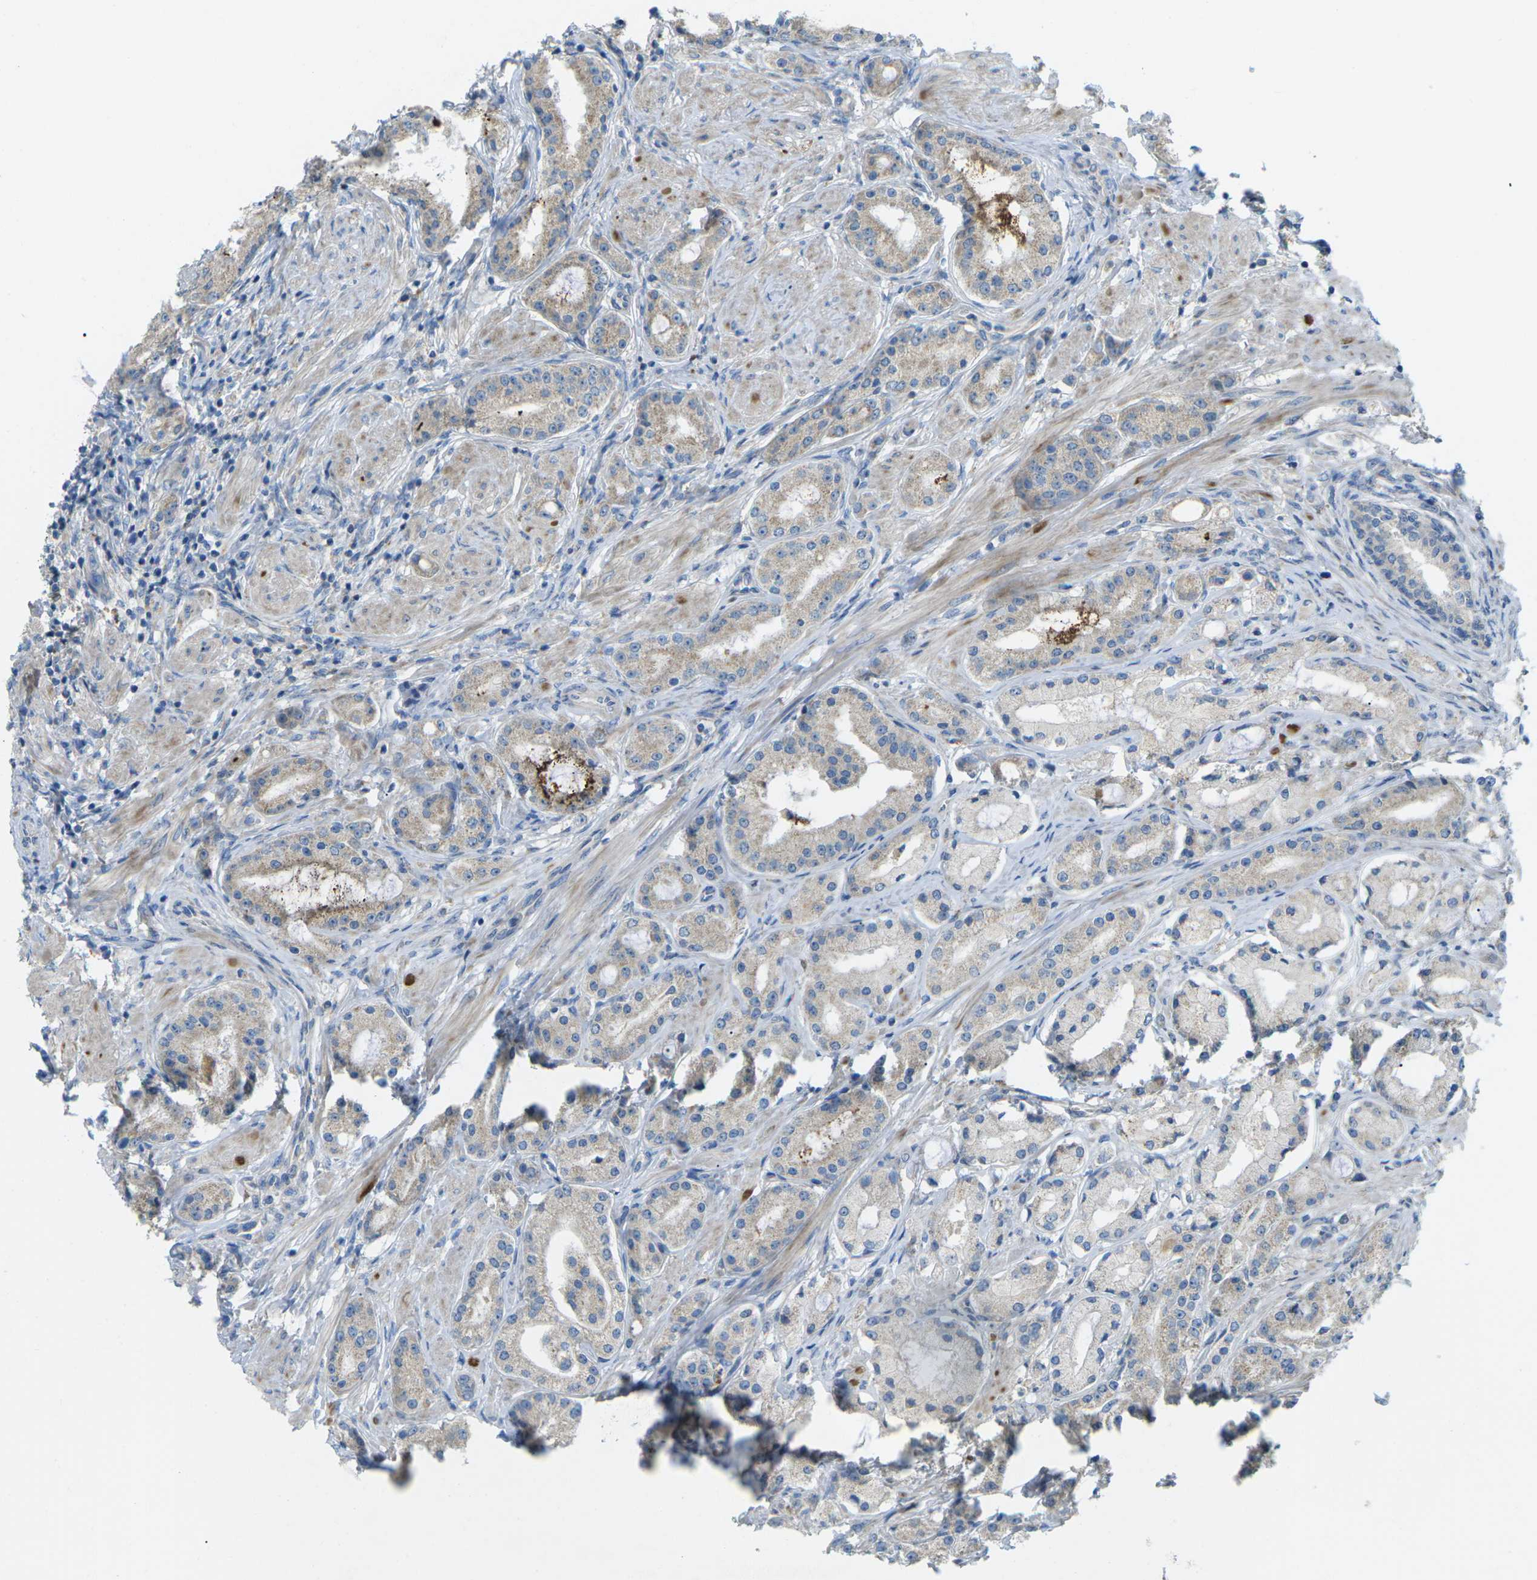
{"staining": {"intensity": "weak", "quantity": "25%-75%", "location": "cytoplasmic/membranous"}, "tissue": "prostate cancer", "cell_type": "Tumor cells", "image_type": "cancer", "snomed": [{"axis": "morphology", "description": "Adenocarcinoma, Low grade"}, {"axis": "topography", "description": "Prostate"}], "caption": "Human adenocarcinoma (low-grade) (prostate) stained with a protein marker exhibits weak staining in tumor cells.", "gene": "MYLK4", "patient": {"sex": "male", "age": 63}}